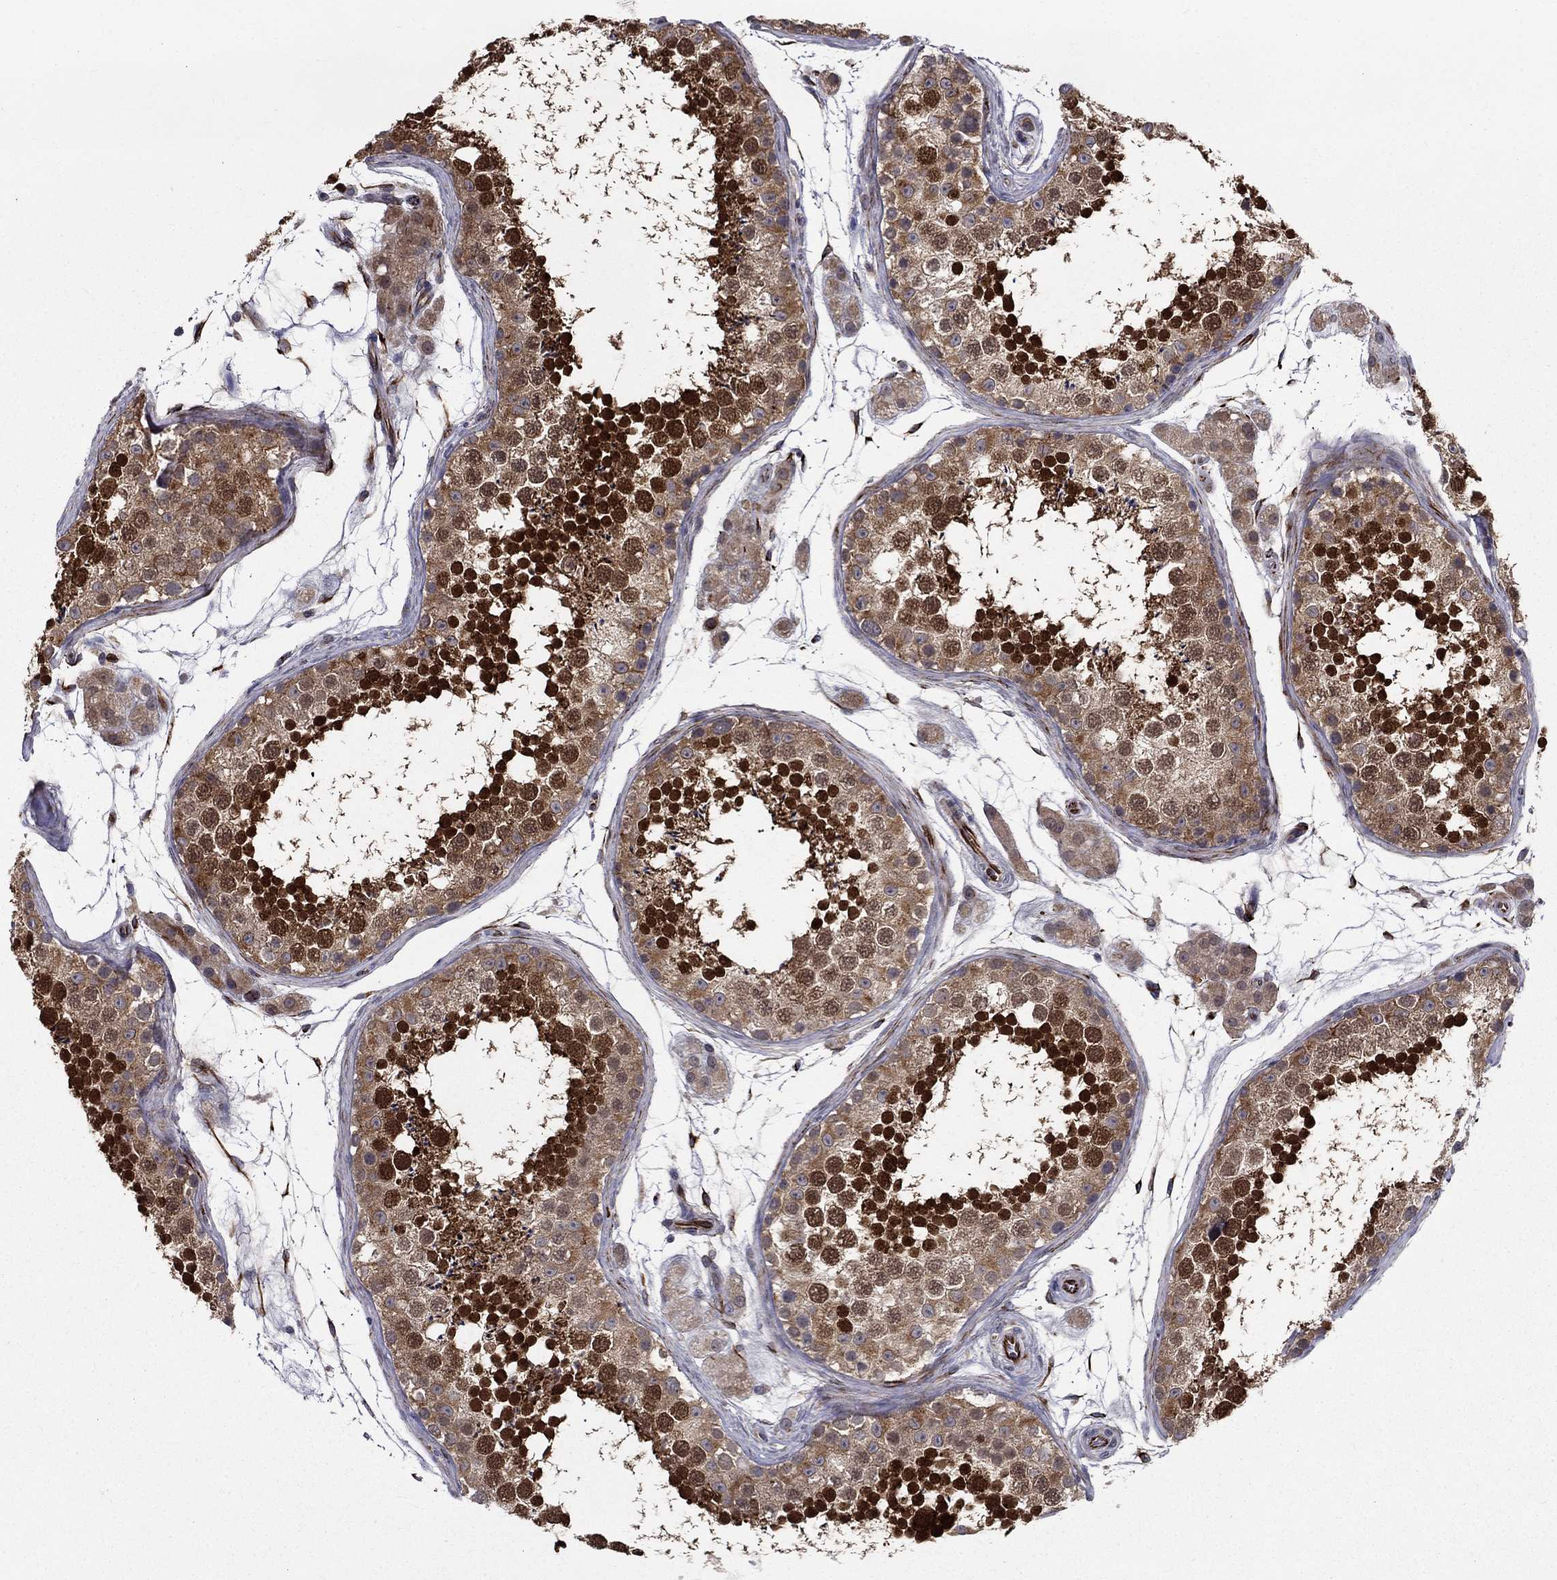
{"staining": {"intensity": "strong", "quantity": "25%-75%", "location": "cytoplasmic/membranous"}, "tissue": "testis", "cell_type": "Cells in seminiferous ducts", "image_type": "normal", "snomed": [{"axis": "morphology", "description": "Normal tissue, NOS"}, {"axis": "topography", "description": "Testis"}], "caption": "Immunohistochemical staining of benign testis exhibits 25%-75% levels of strong cytoplasmic/membranous protein positivity in about 25%-75% of cells in seminiferous ducts. The staining was performed using DAB, with brown indicating positive protein expression. Nuclei are stained blue with hematoxylin.", "gene": "LACTB2", "patient": {"sex": "male", "age": 41}}